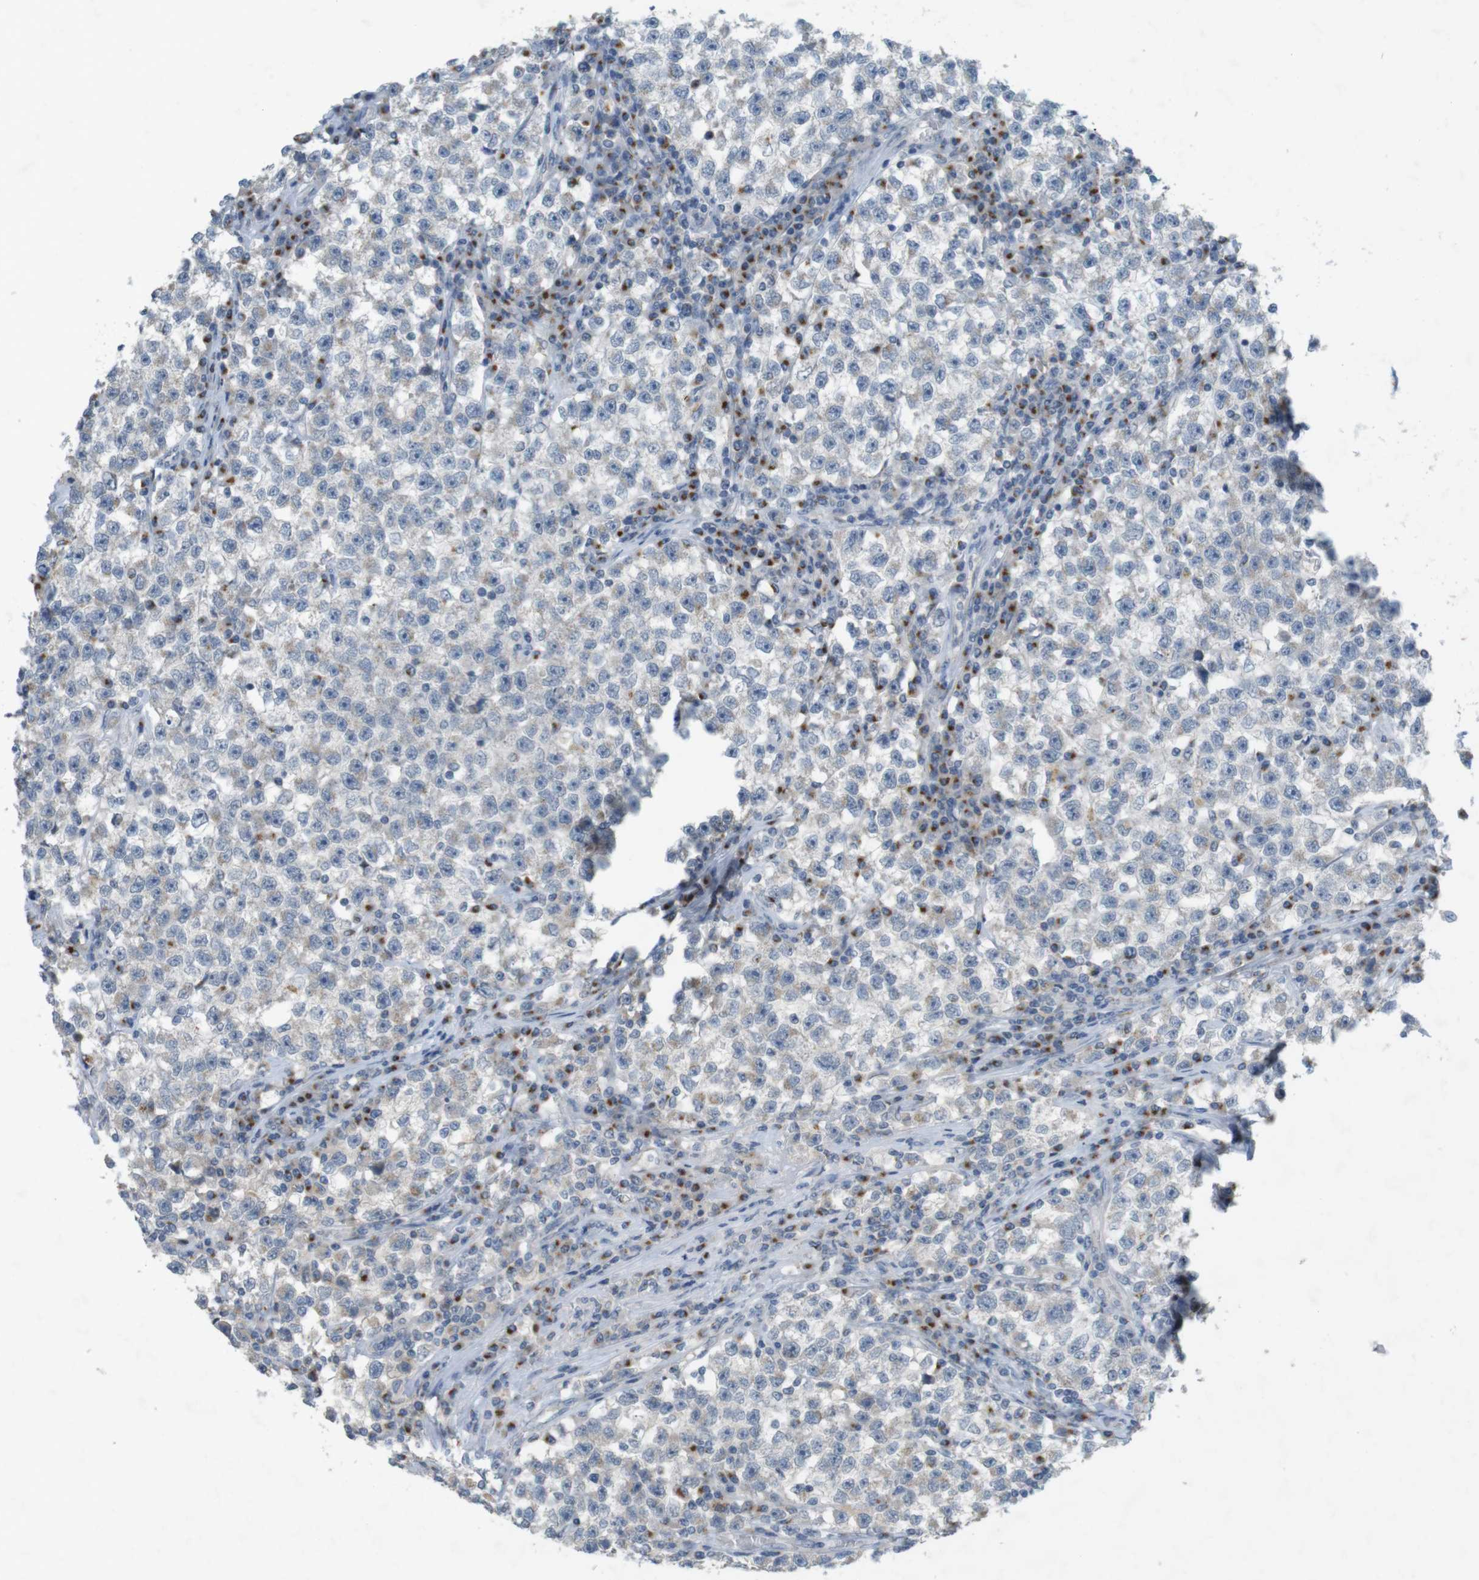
{"staining": {"intensity": "negative", "quantity": "none", "location": "none"}, "tissue": "testis cancer", "cell_type": "Tumor cells", "image_type": "cancer", "snomed": [{"axis": "morphology", "description": "Seminoma, NOS"}, {"axis": "topography", "description": "Testis"}], "caption": "The immunohistochemistry (IHC) photomicrograph has no significant expression in tumor cells of seminoma (testis) tissue. (DAB (3,3'-diaminobenzidine) IHC visualized using brightfield microscopy, high magnification).", "gene": "YIPF3", "patient": {"sex": "male", "age": 22}}